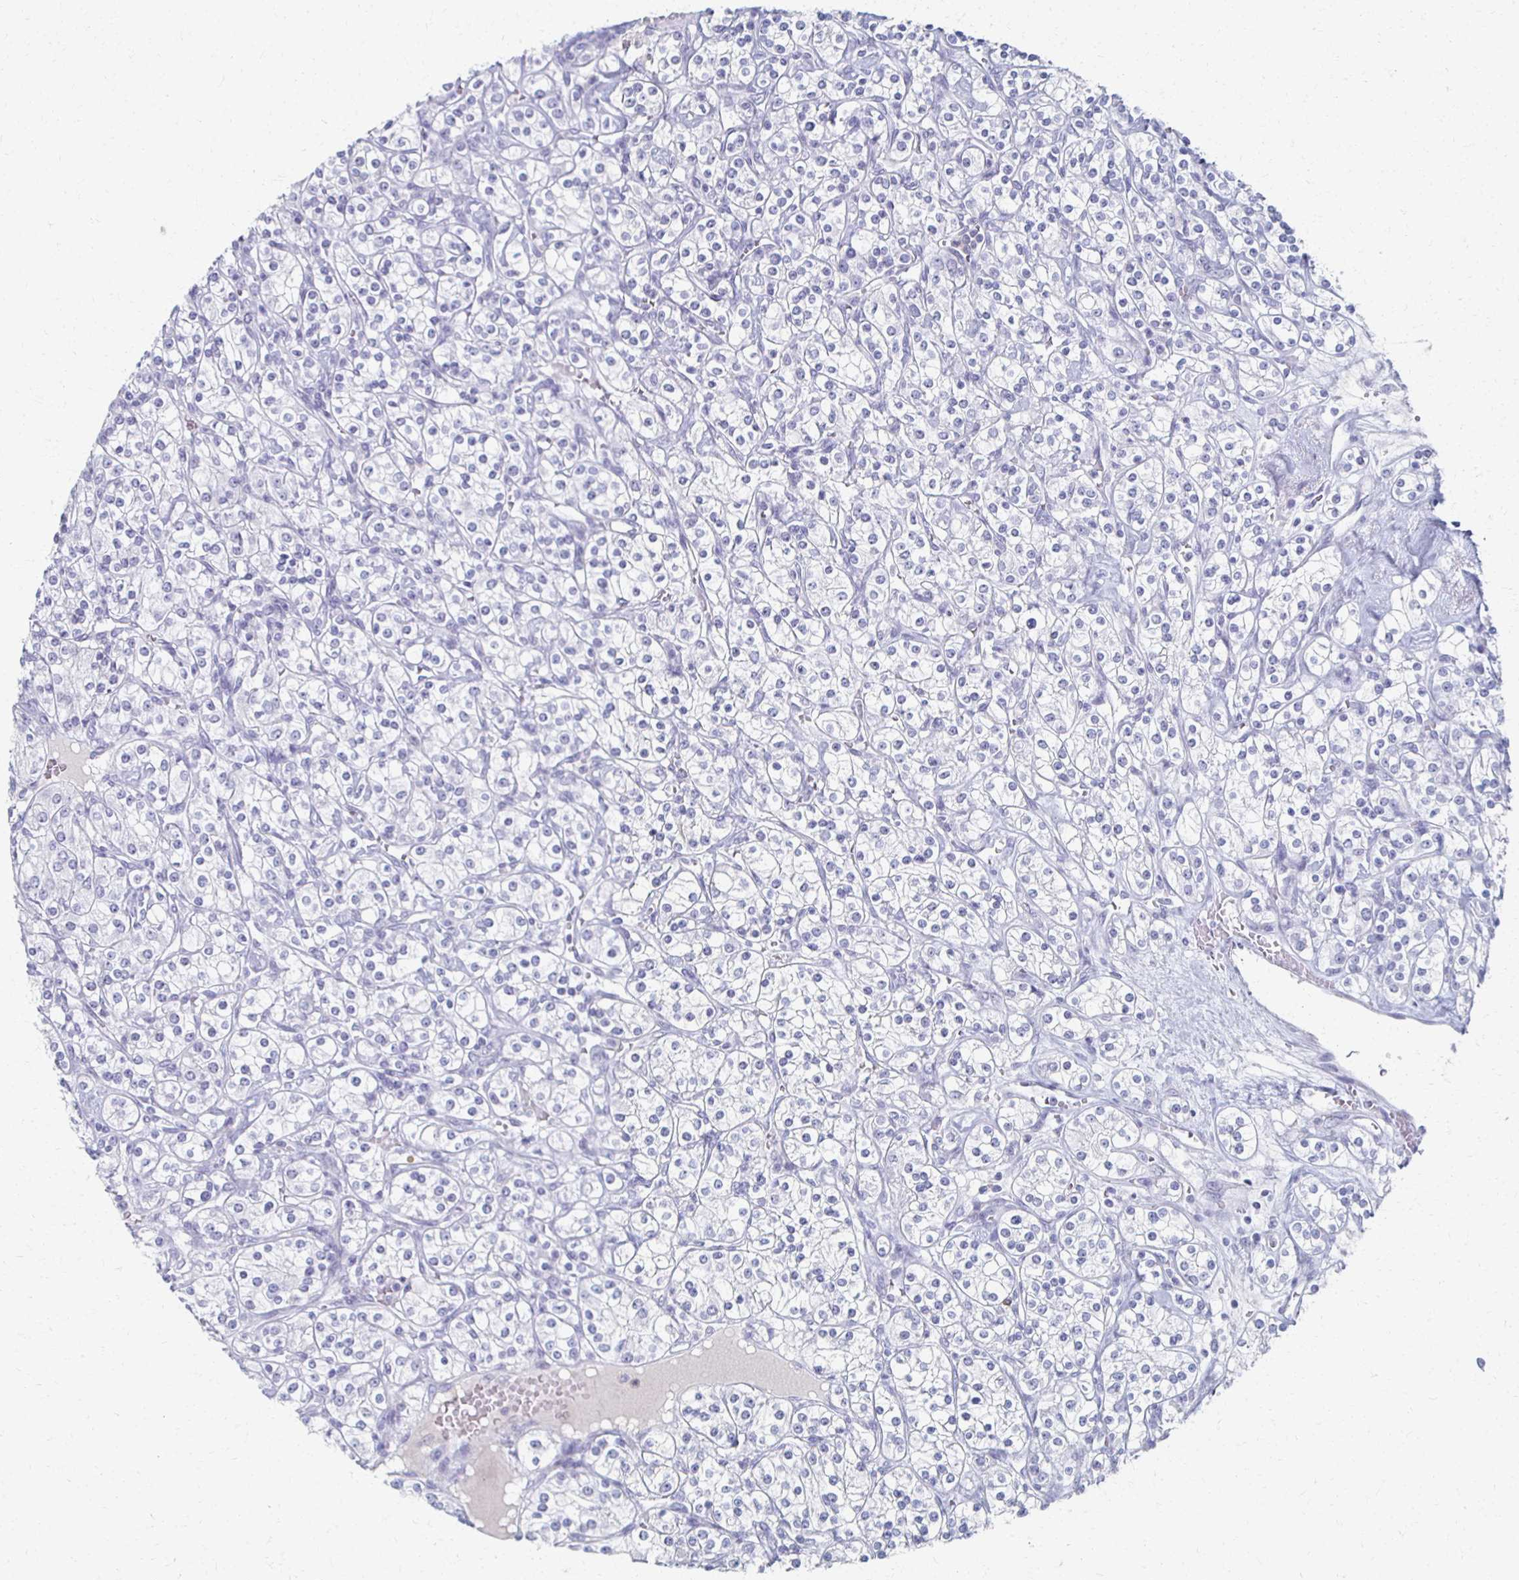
{"staining": {"intensity": "negative", "quantity": "none", "location": "none"}, "tissue": "renal cancer", "cell_type": "Tumor cells", "image_type": "cancer", "snomed": [{"axis": "morphology", "description": "Adenocarcinoma, NOS"}, {"axis": "topography", "description": "Kidney"}], "caption": "DAB (3,3'-diaminobenzidine) immunohistochemical staining of human renal cancer exhibits no significant positivity in tumor cells.", "gene": "CXCR2", "patient": {"sex": "male", "age": 77}}